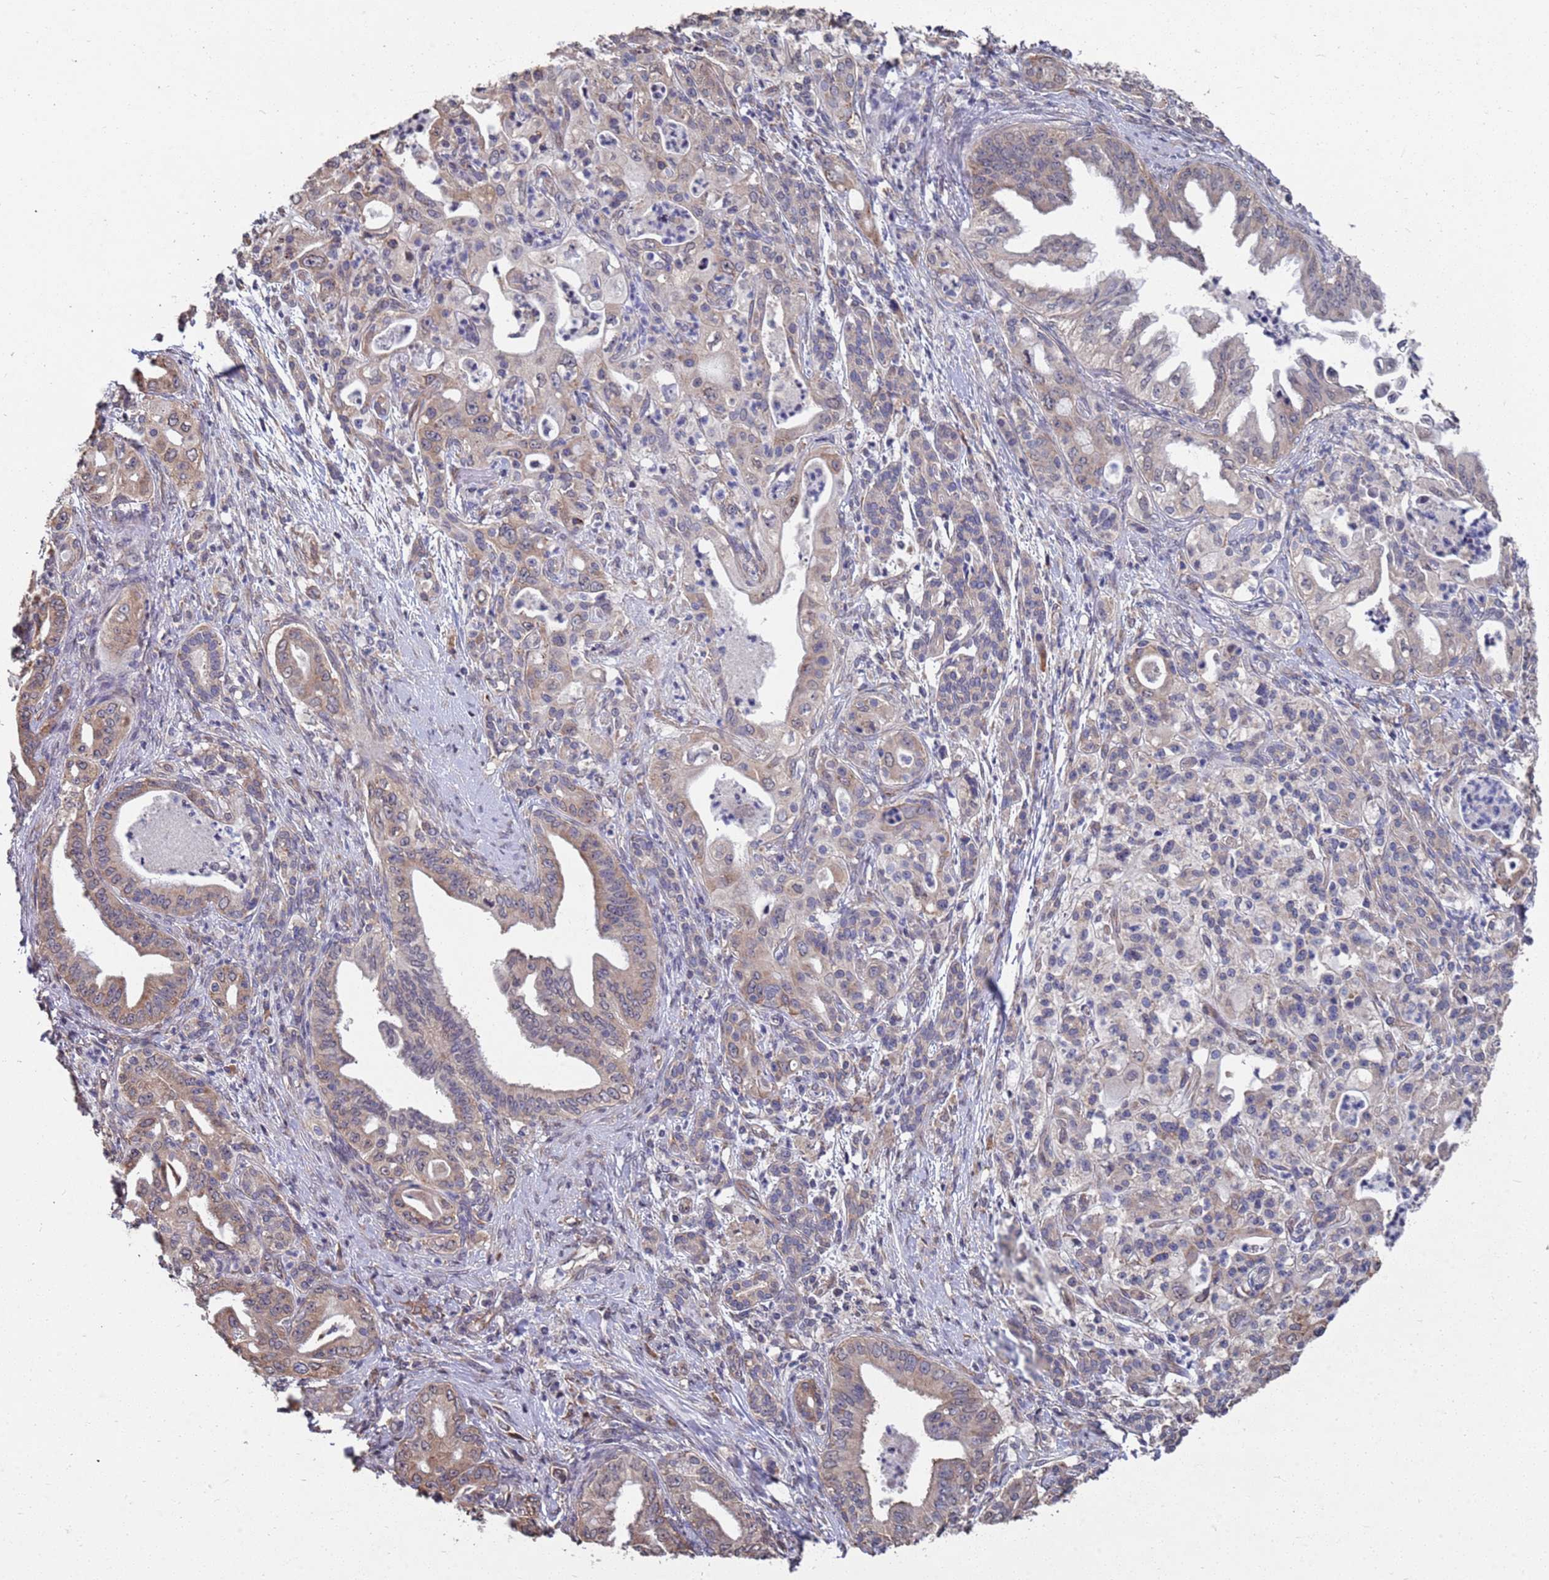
{"staining": {"intensity": "moderate", "quantity": "25%-75%", "location": "cytoplasmic/membranous"}, "tissue": "pancreatic cancer", "cell_type": "Tumor cells", "image_type": "cancer", "snomed": [{"axis": "morphology", "description": "Adenocarcinoma, NOS"}, {"axis": "topography", "description": "Pancreas"}], "caption": "High-power microscopy captured an immunohistochemistry image of pancreatic adenocarcinoma, revealing moderate cytoplasmic/membranous staining in about 25%-75% of tumor cells.", "gene": "CFAP119", "patient": {"sex": "male", "age": 58}}